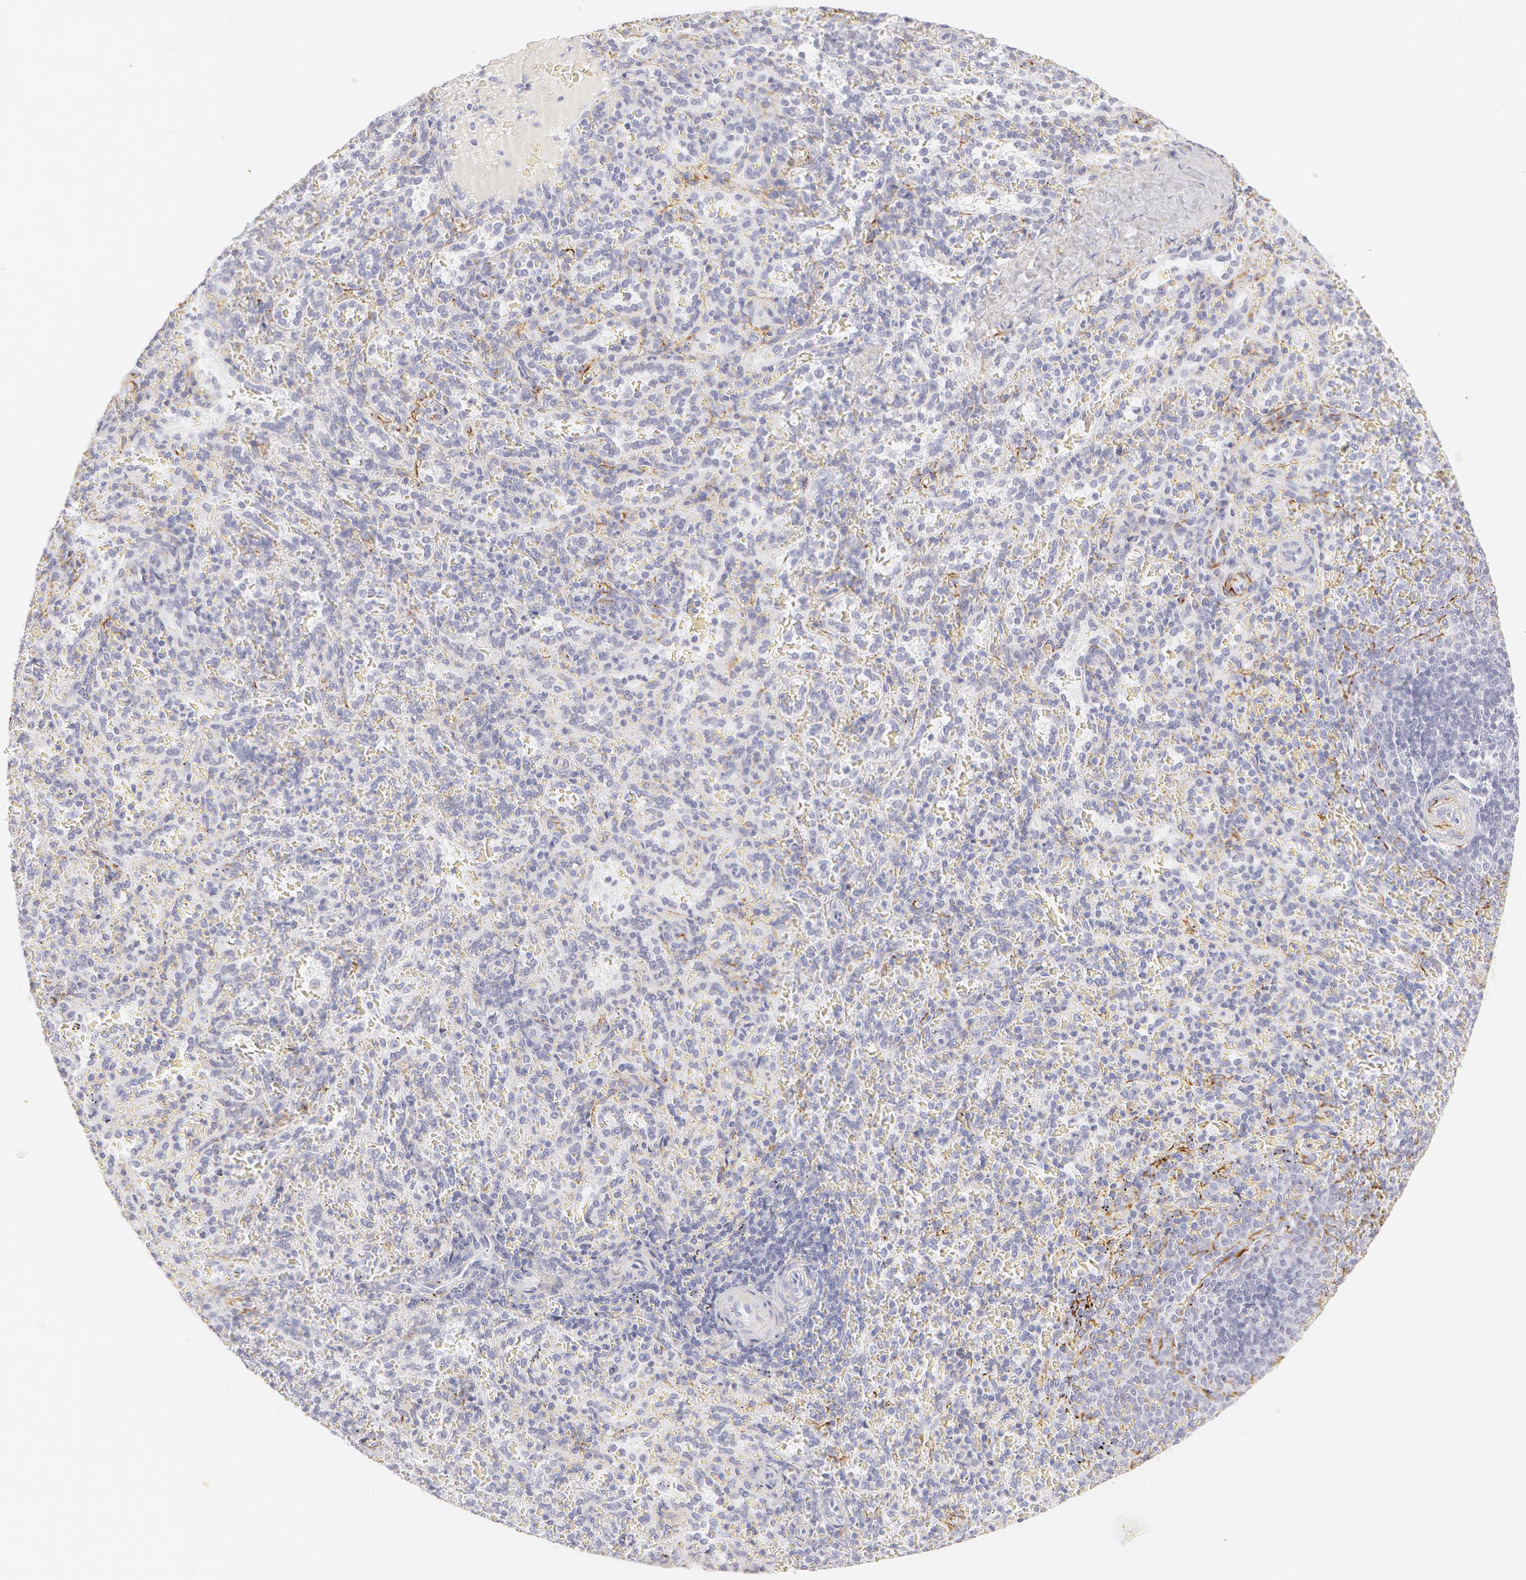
{"staining": {"intensity": "negative", "quantity": "none", "location": "none"}, "tissue": "spleen", "cell_type": "Cells in red pulp", "image_type": "normal", "snomed": [{"axis": "morphology", "description": "Normal tissue, NOS"}, {"axis": "topography", "description": "Spleen"}], "caption": "Immunohistochemistry of benign spleen demonstrates no positivity in cells in red pulp. Brightfield microscopy of IHC stained with DAB (3,3'-diaminobenzidine) (brown) and hematoxylin (blue), captured at high magnification.", "gene": "KRT8", "patient": {"sex": "female", "age": 21}}